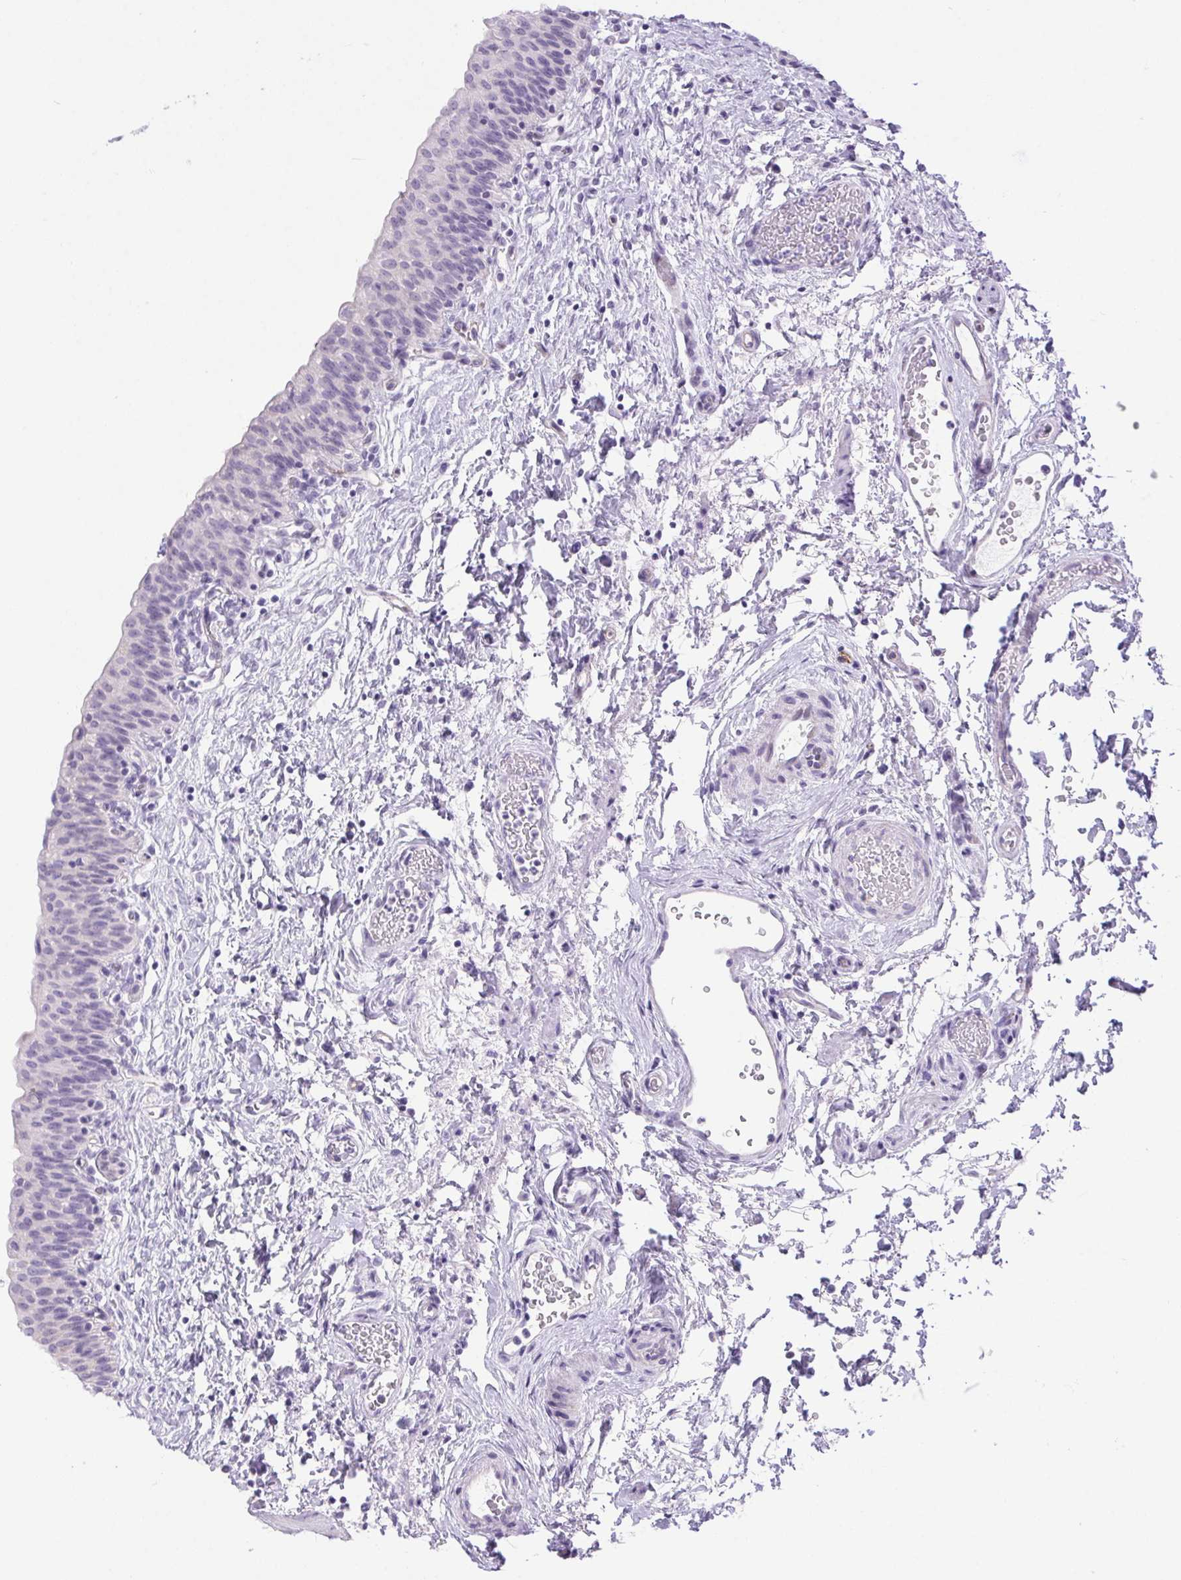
{"staining": {"intensity": "negative", "quantity": "none", "location": "none"}, "tissue": "urinary bladder", "cell_type": "Urothelial cells", "image_type": "normal", "snomed": [{"axis": "morphology", "description": "Normal tissue, NOS"}, {"axis": "topography", "description": "Urinary bladder"}], "caption": "Benign urinary bladder was stained to show a protein in brown. There is no significant expression in urothelial cells.", "gene": "ERP27", "patient": {"sex": "male", "age": 56}}